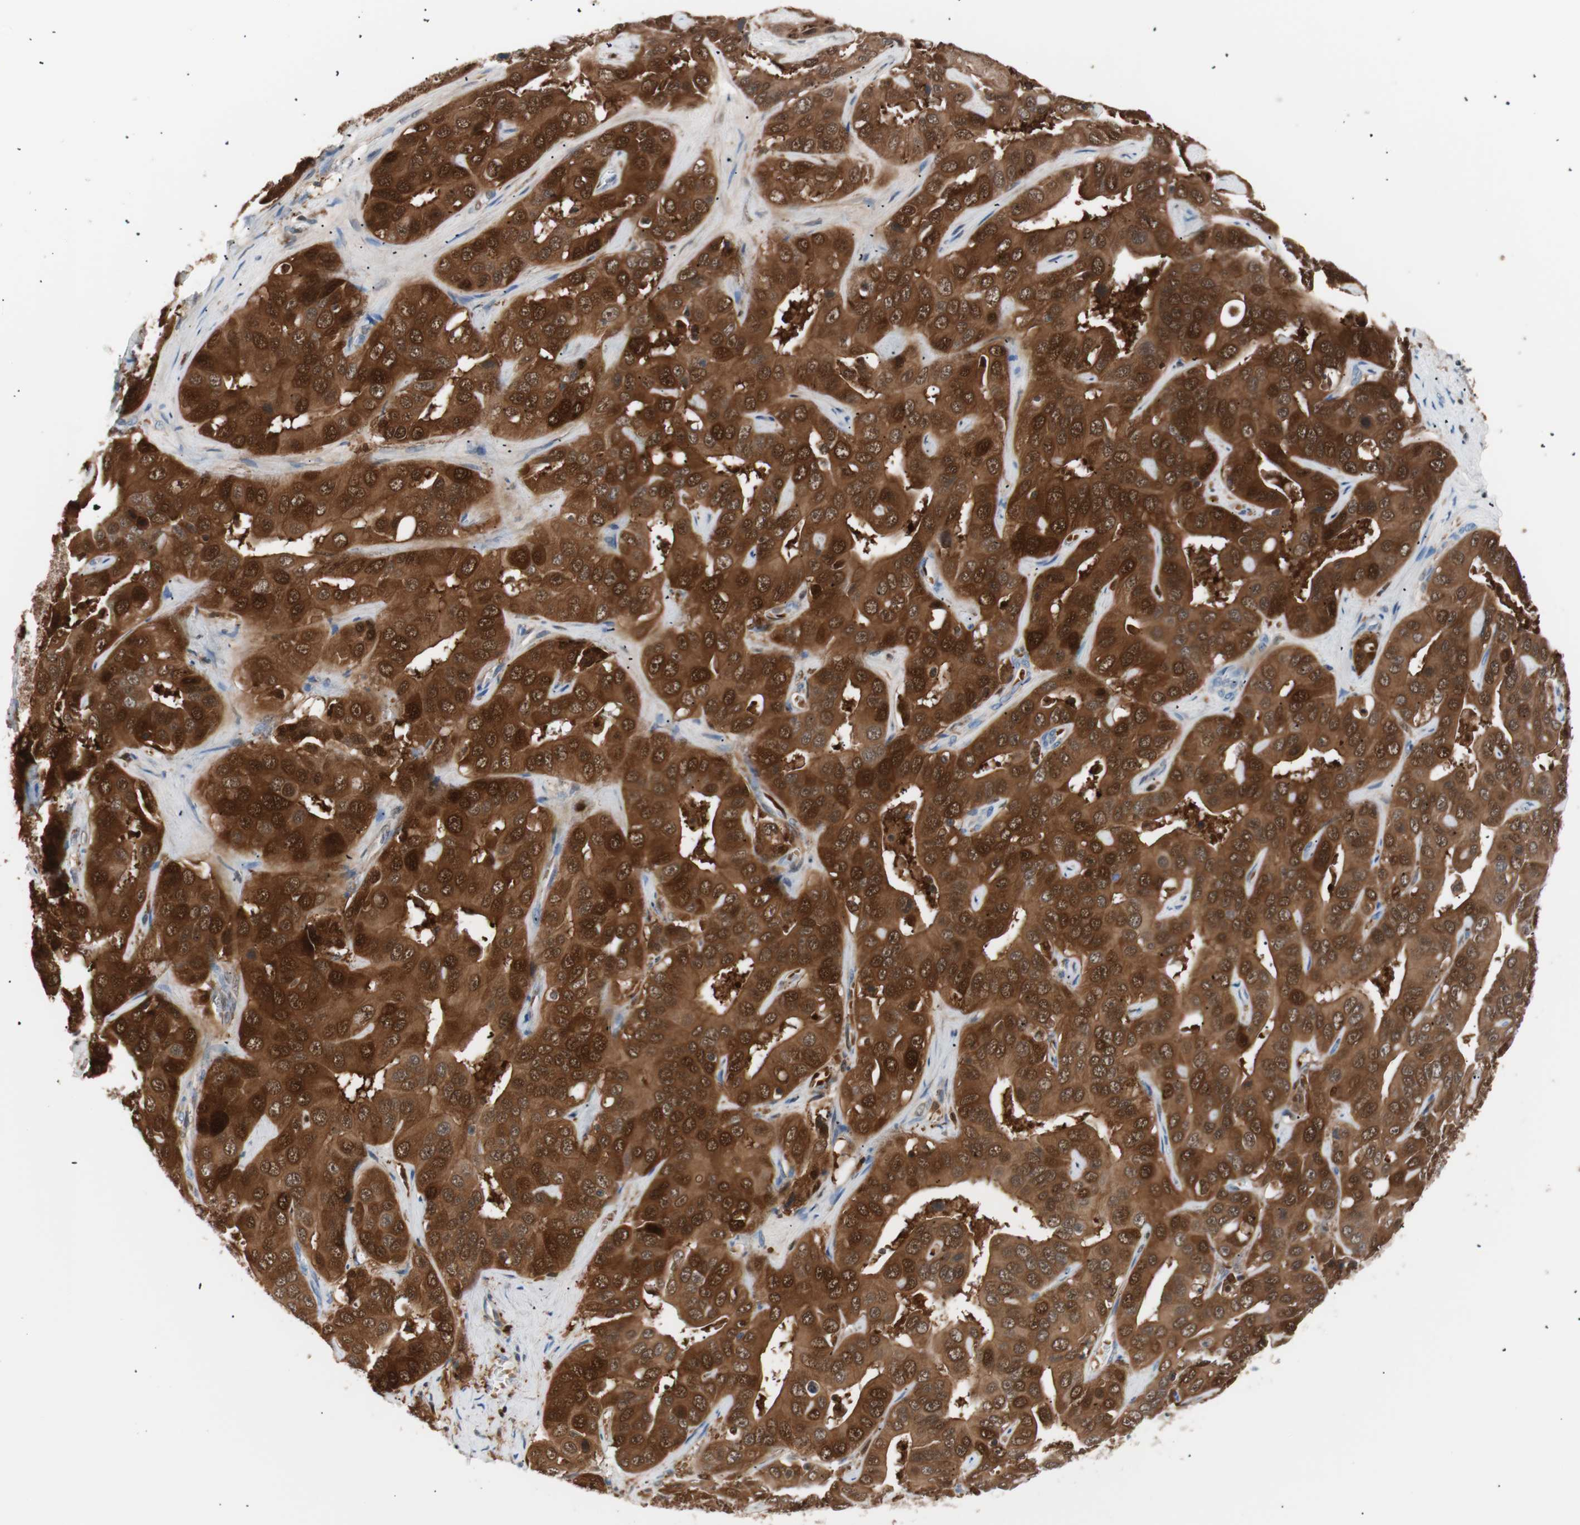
{"staining": {"intensity": "strong", "quantity": ">75%", "location": "cytoplasmic/membranous,nuclear"}, "tissue": "liver cancer", "cell_type": "Tumor cells", "image_type": "cancer", "snomed": [{"axis": "morphology", "description": "Cholangiocarcinoma"}, {"axis": "topography", "description": "Liver"}], "caption": "Immunohistochemistry (IHC) (DAB) staining of human liver cancer exhibits strong cytoplasmic/membranous and nuclear protein positivity in about >75% of tumor cells.", "gene": "IL18", "patient": {"sex": "female", "age": 52}}